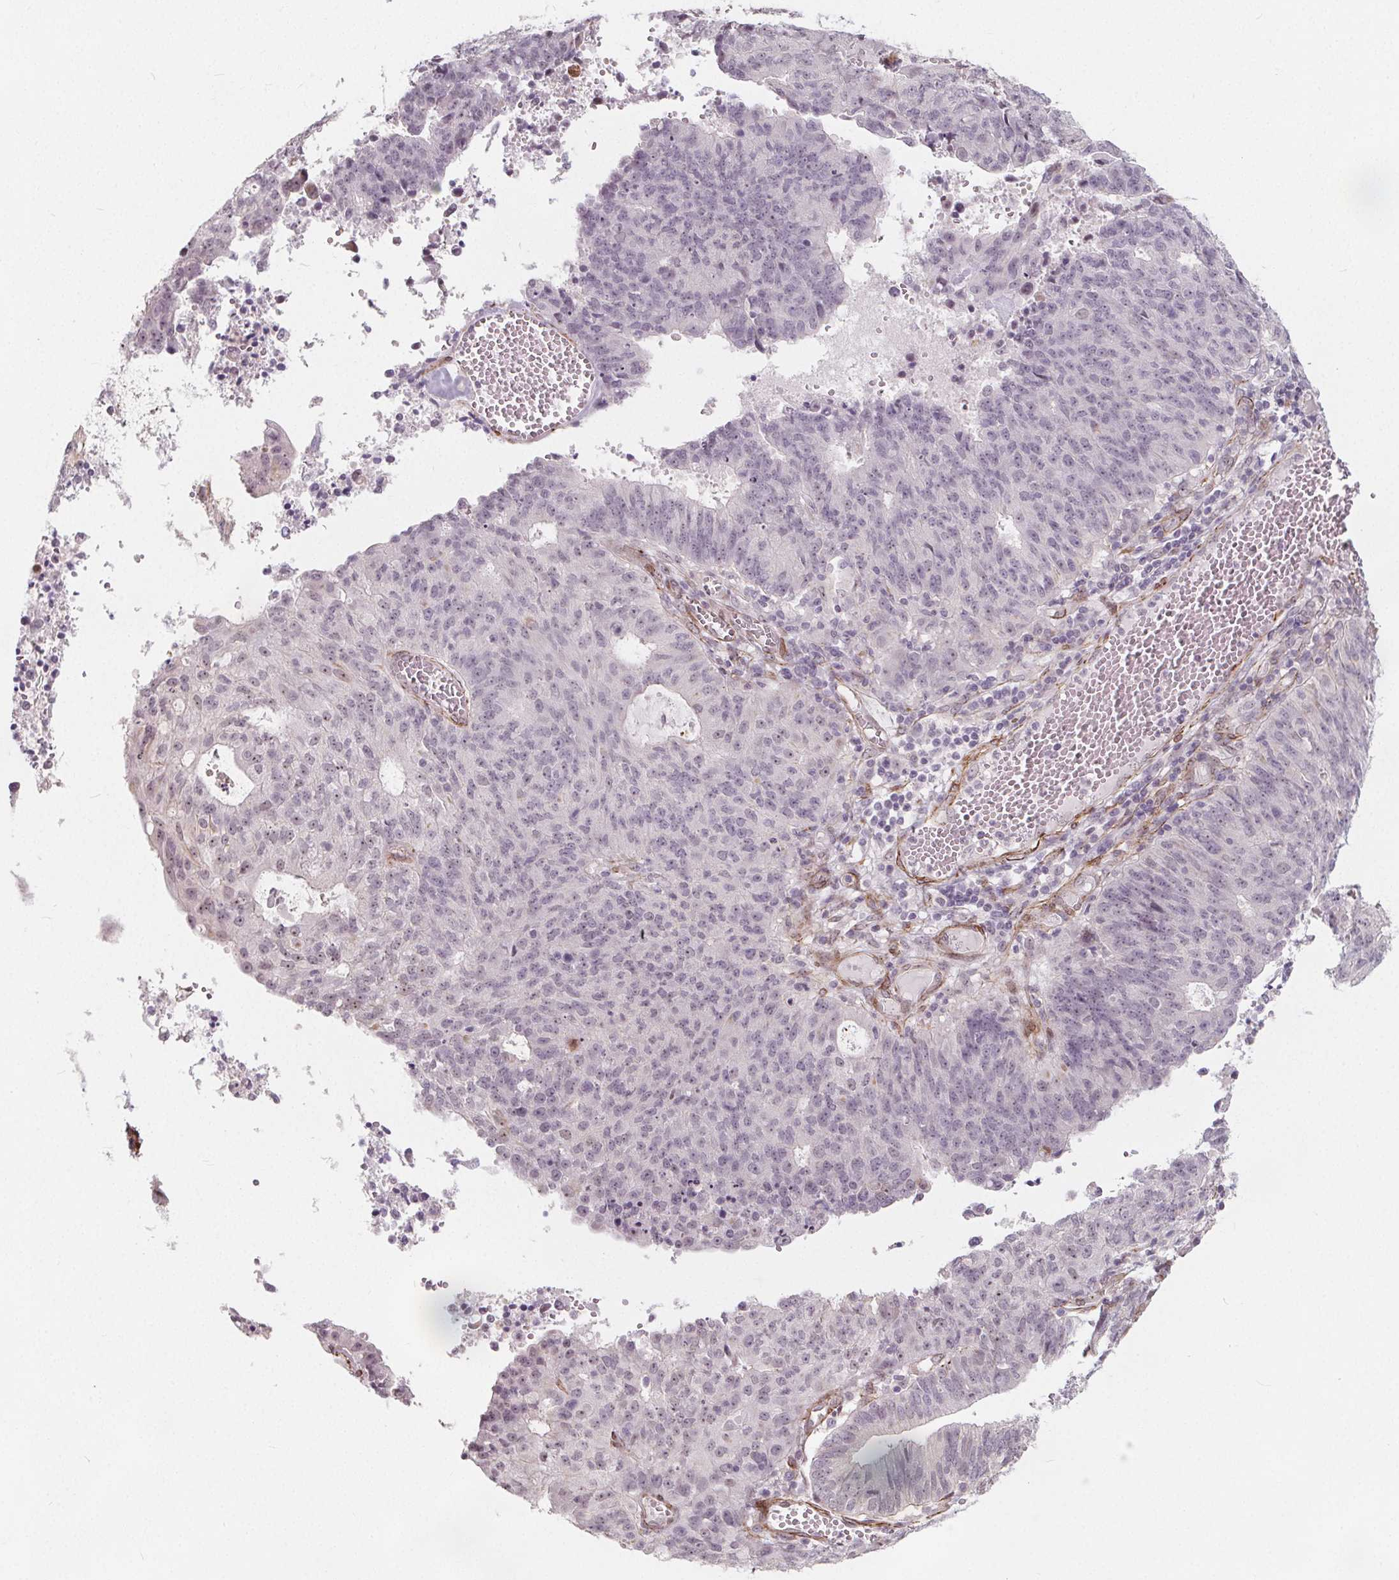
{"staining": {"intensity": "negative", "quantity": "none", "location": "none"}, "tissue": "endometrial cancer", "cell_type": "Tumor cells", "image_type": "cancer", "snomed": [{"axis": "morphology", "description": "Adenocarcinoma, NOS"}, {"axis": "topography", "description": "Endometrium"}], "caption": "High magnification brightfield microscopy of adenocarcinoma (endometrial) stained with DAB (brown) and counterstained with hematoxylin (blue): tumor cells show no significant expression.", "gene": "HAS1", "patient": {"sex": "female", "age": 82}}